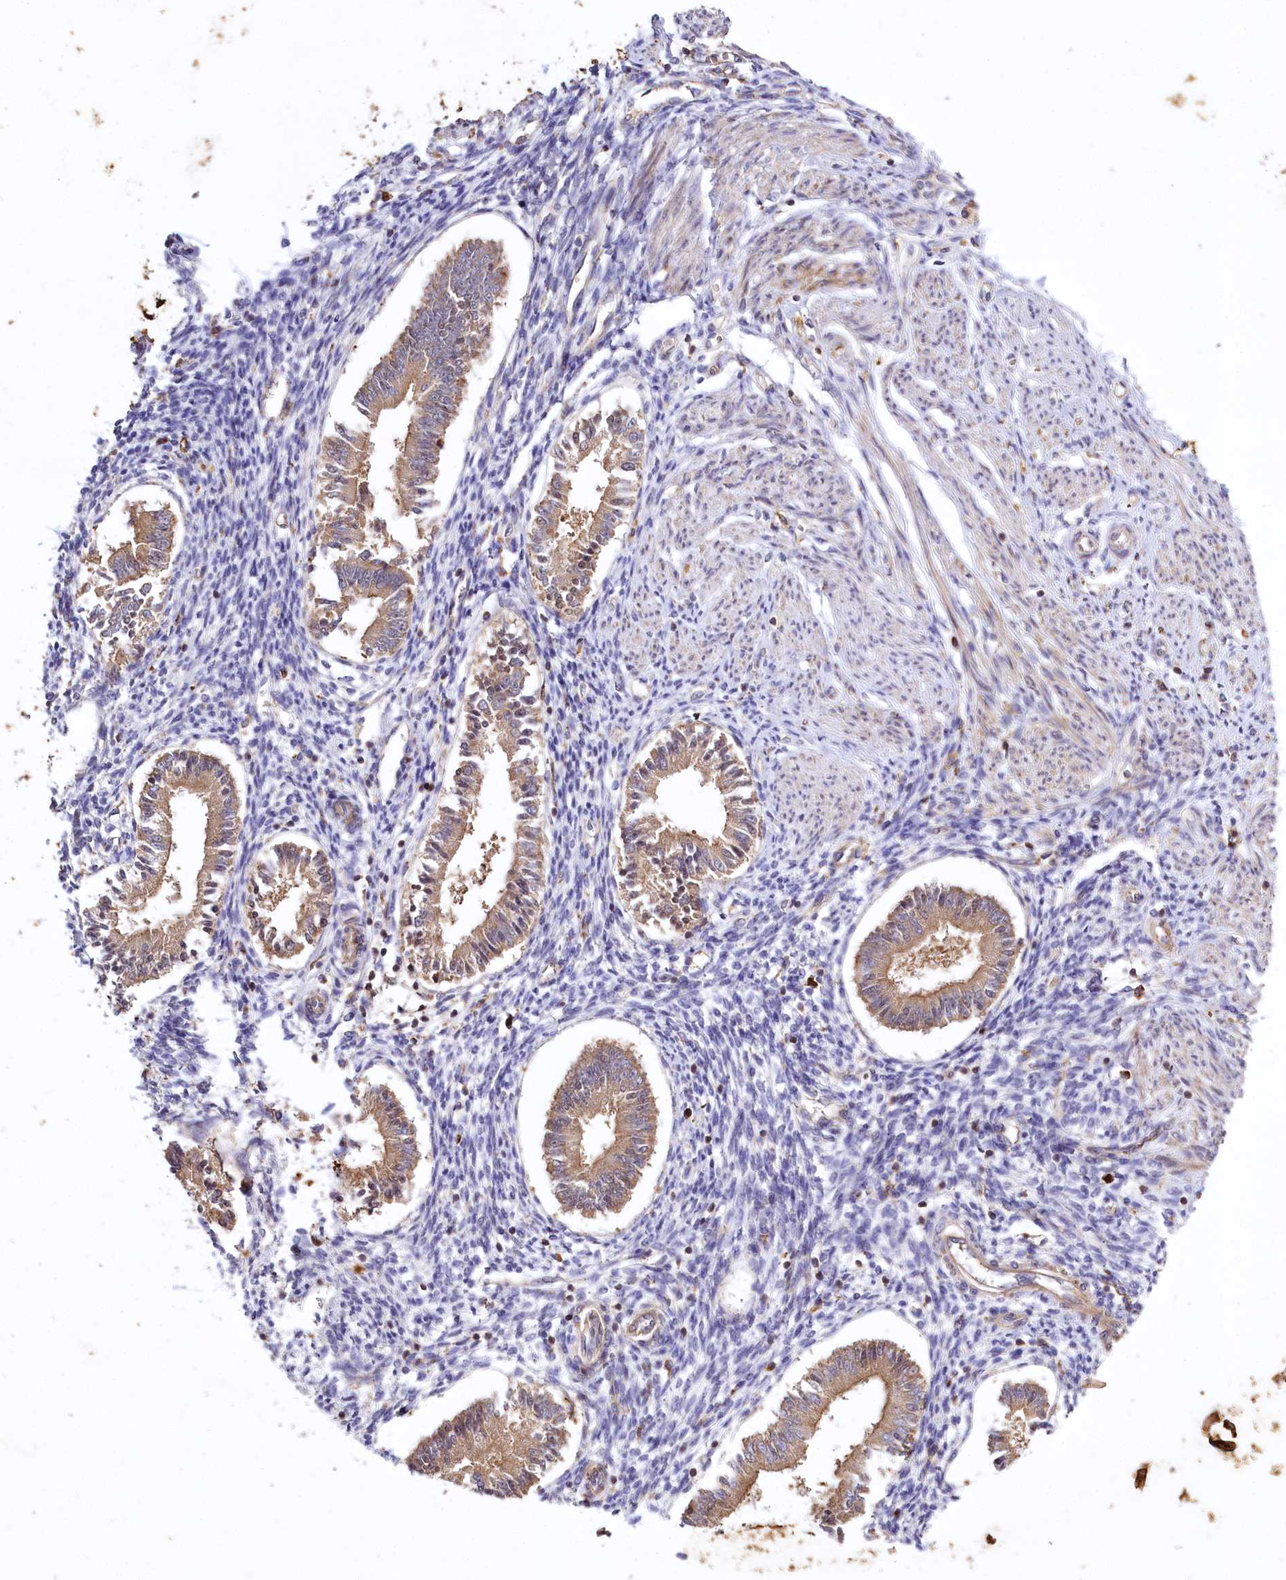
{"staining": {"intensity": "moderate", "quantity": "<25%", "location": "cytoplasmic/membranous"}, "tissue": "endometrium", "cell_type": "Cells in endometrial stroma", "image_type": "normal", "snomed": [{"axis": "morphology", "description": "Normal tissue, NOS"}, {"axis": "topography", "description": "Uterus"}, {"axis": "topography", "description": "Endometrium"}], "caption": "Brown immunohistochemical staining in unremarkable endometrium demonstrates moderate cytoplasmic/membranous staining in approximately <25% of cells in endometrial stroma.", "gene": "CARD19", "patient": {"sex": "female", "age": 48}}